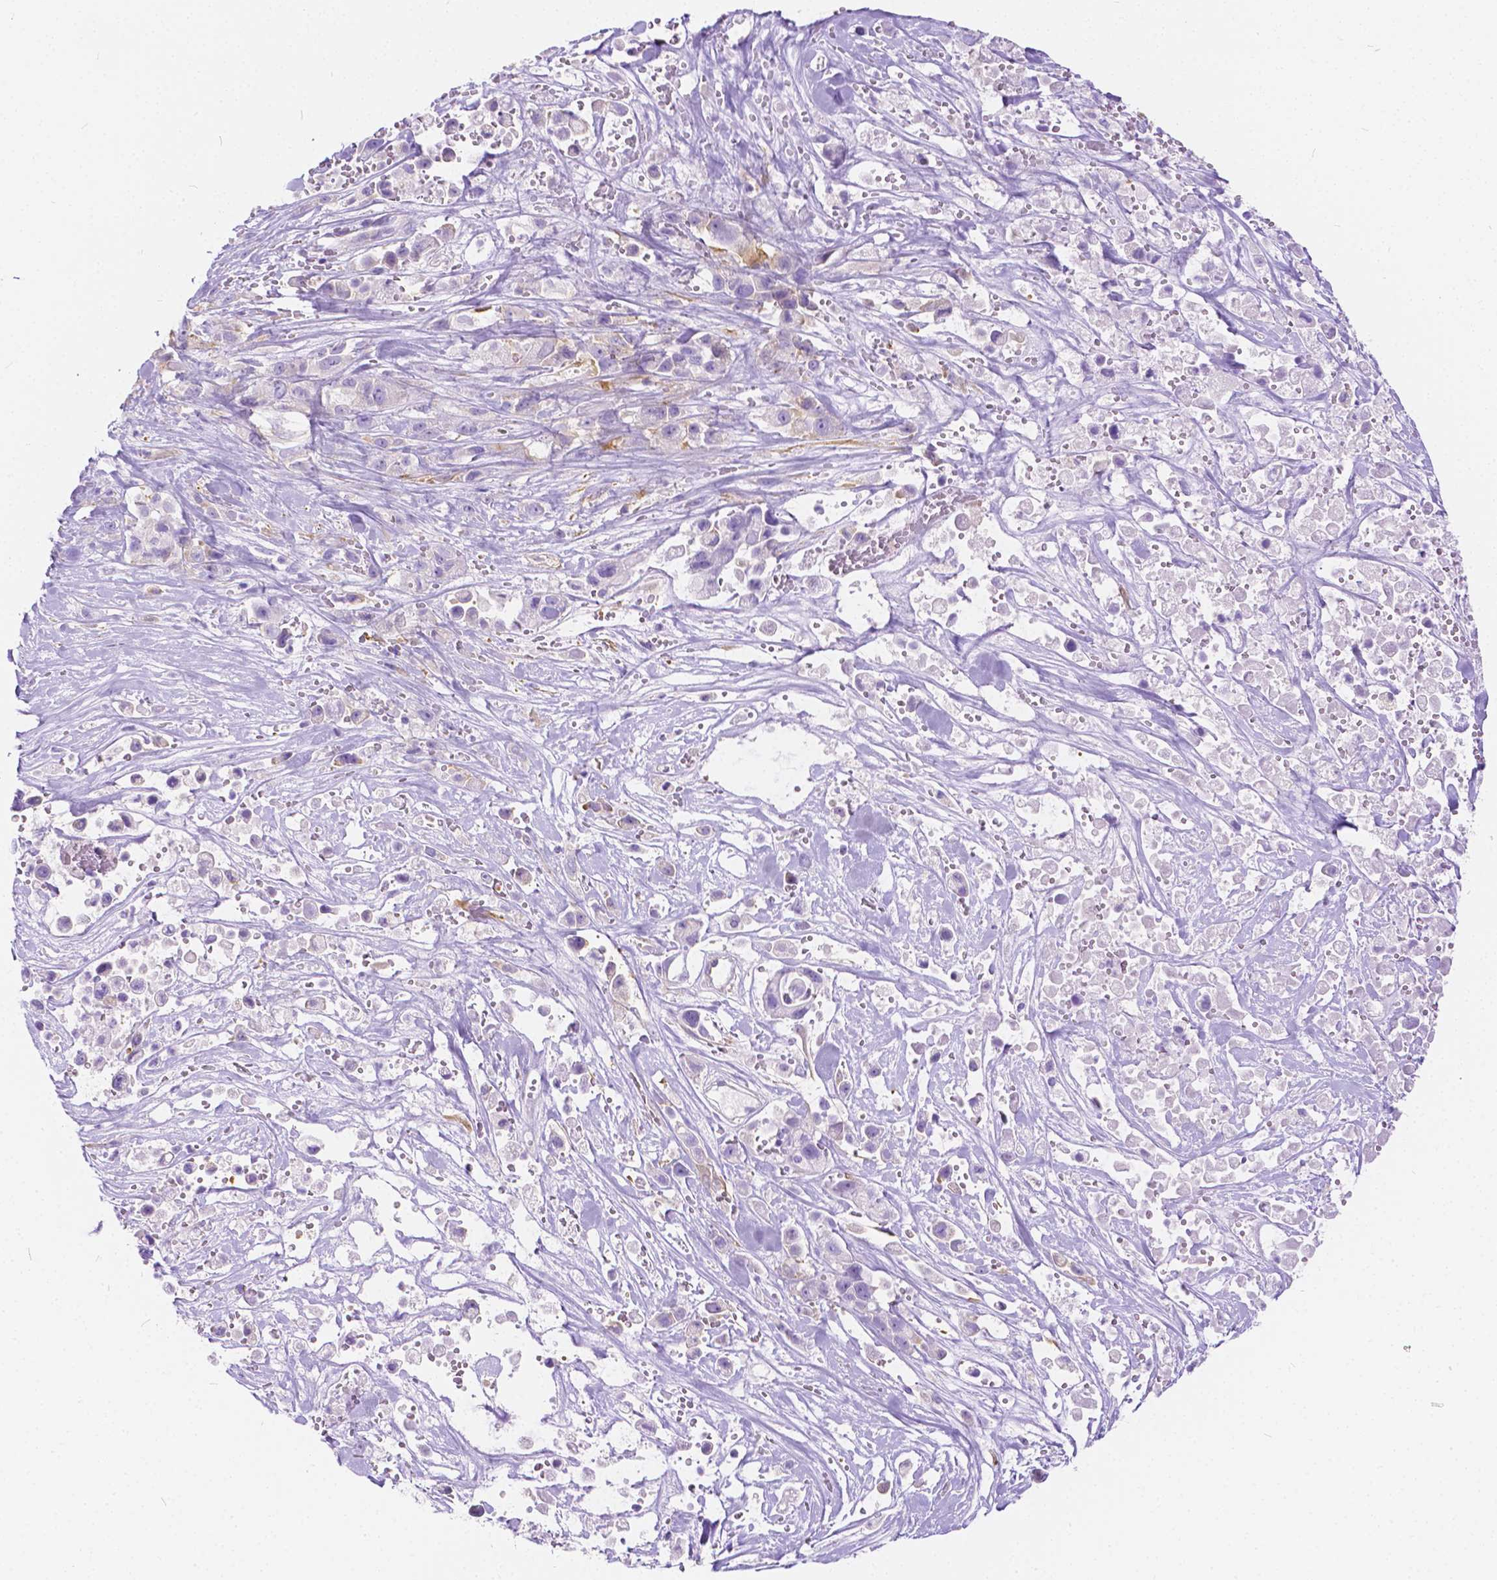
{"staining": {"intensity": "negative", "quantity": "none", "location": "none"}, "tissue": "pancreatic cancer", "cell_type": "Tumor cells", "image_type": "cancer", "snomed": [{"axis": "morphology", "description": "Adenocarcinoma, NOS"}, {"axis": "topography", "description": "Pancreas"}], "caption": "Adenocarcinoma (pancreatic) was stained to show a protein in brown. There is no significant positivity in tumor cells.", "gene": "CHRM1", "patient": {"sex": "male", "age": 44}}